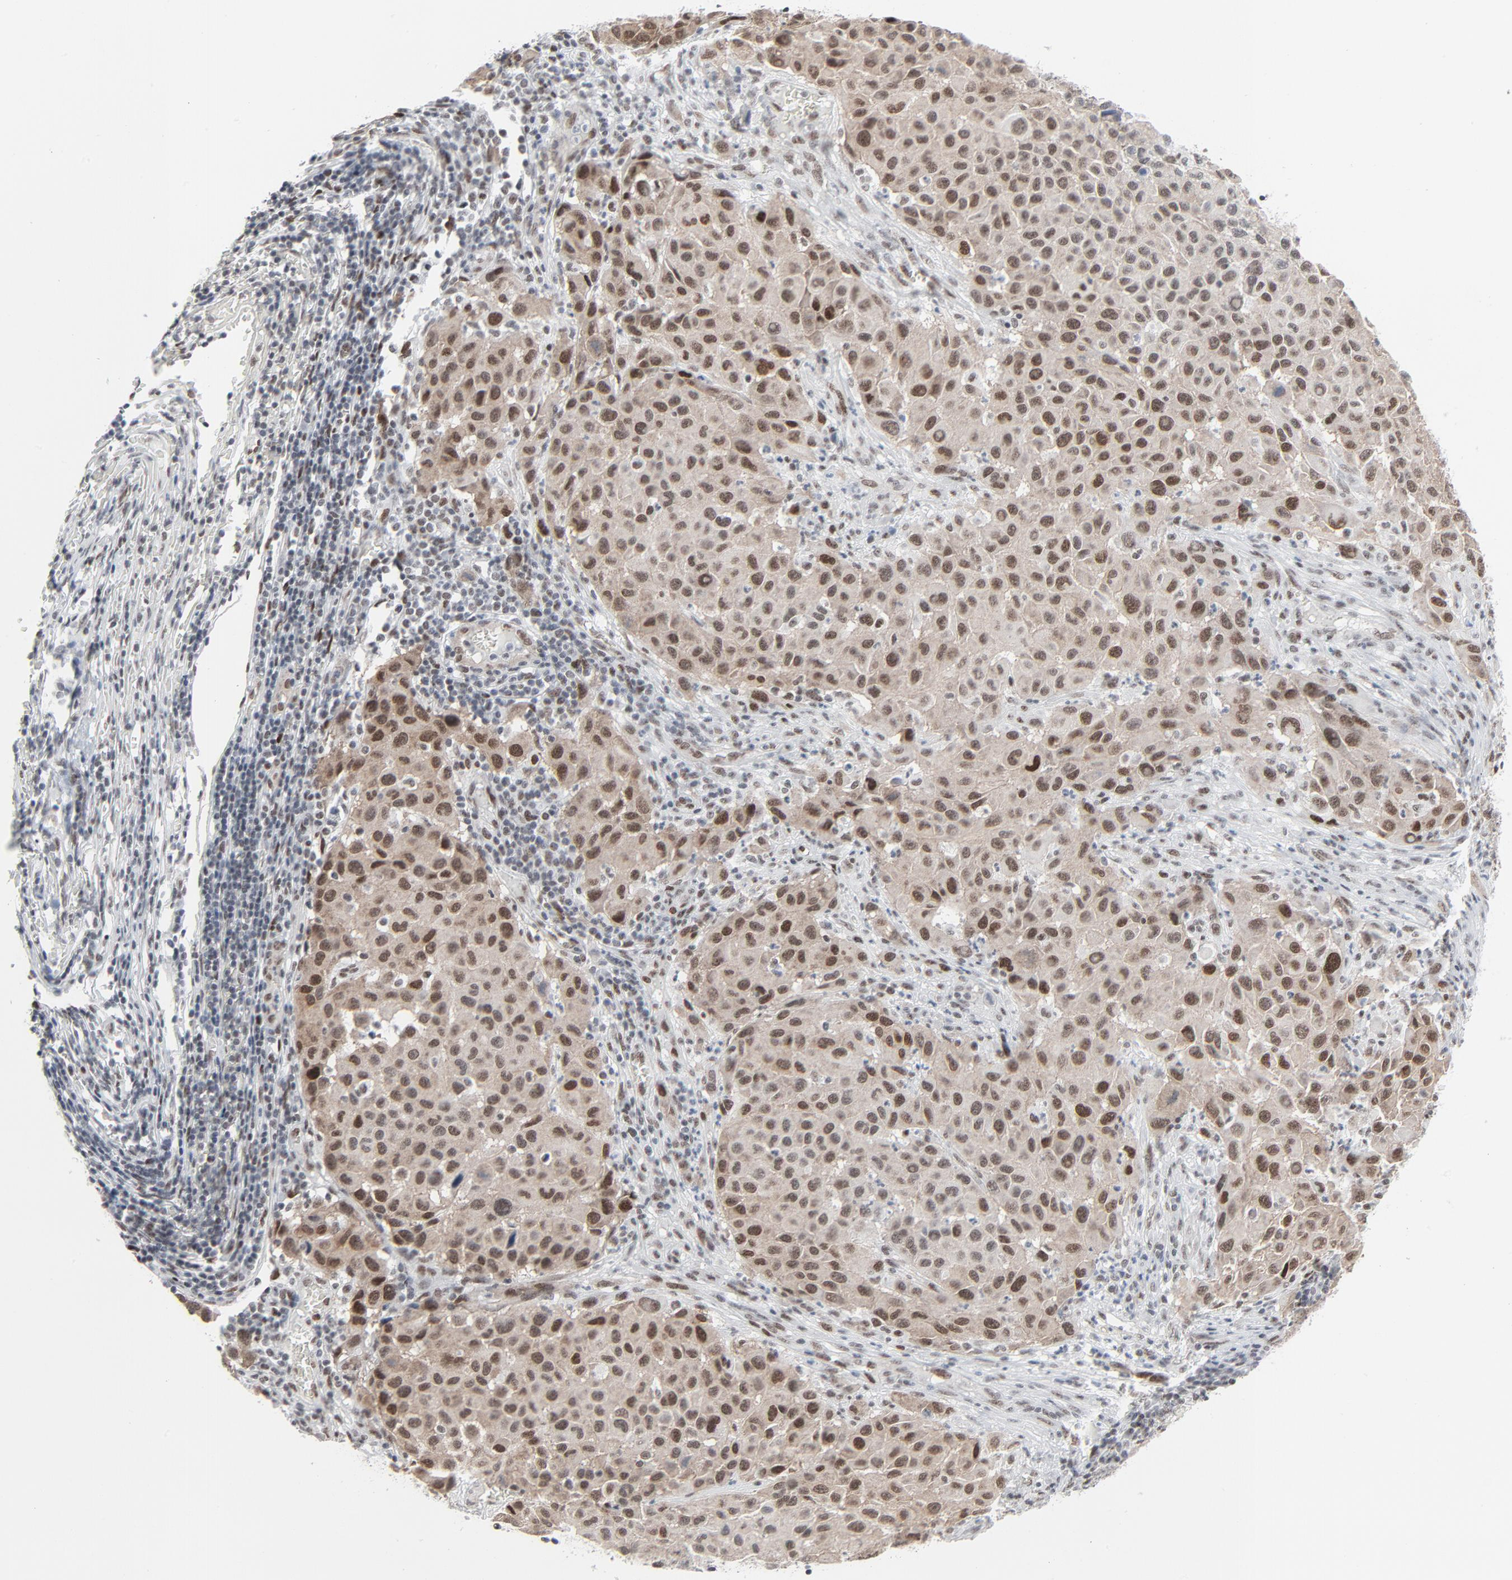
{"staining": {"intensity": "moderate", "quantity": ">75%", "location": "cytoplasmic/membranous,nuclear"}, "tissue": "melanoma", "cell_type": "Tumor cells", "image_type": "cancer", "snomed": [{"axis": "morphology", "description": "Malignant melanoma, Metastatic site"}, {"axis": "topography", "description": "Lymph node"}], "caption": "A photomicrograph of malignant melanoma (metastatic site) stained for a protein reveals moderate cytoplasmic/membranous and nuclear brown staining in tumor cells.", "gene": "FBXO28", "patient": {"sex": "male", "age": 61}}